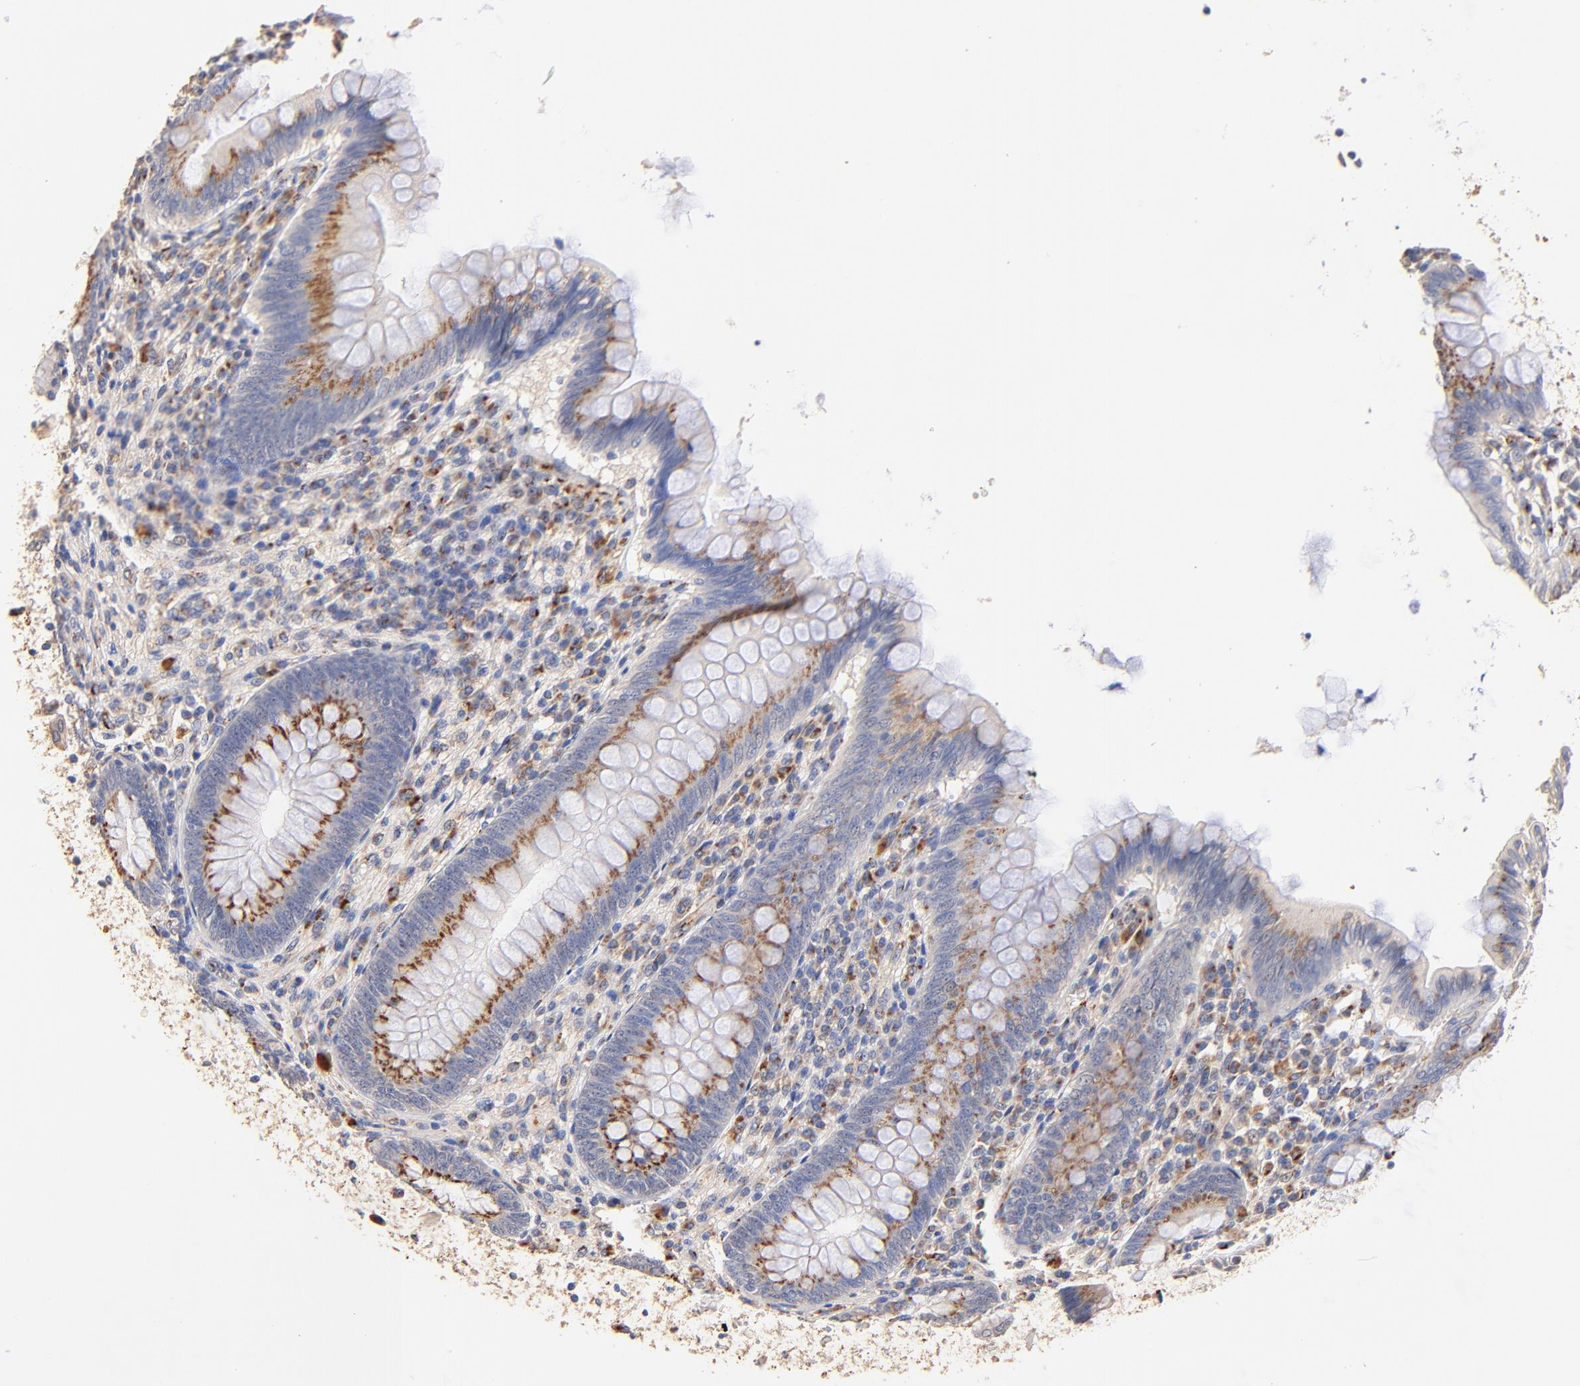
{"staining": {"intensity": "moderate", "quantity": ">75%", "location": "cytoplasmic/membranous"}, "tissue": "appendix", "cell_type": "Glandular cells", "image_type": "normal", "snomed": [{"axis": "morphology", "description": "Normal tissue, NOS"}, {"axis": "topography", "description": "Appendix"}], "caption": "Moderate cytoplasmic/membranous expression is appreciated in about >75% of glandular cells in benign appendix. (DAB (3,3'-diaminobenzidine) IHC with brightfield microscopy, high magnification).", "gene": "FMNL3", "patient": {"sex": "female", "age": 66}}